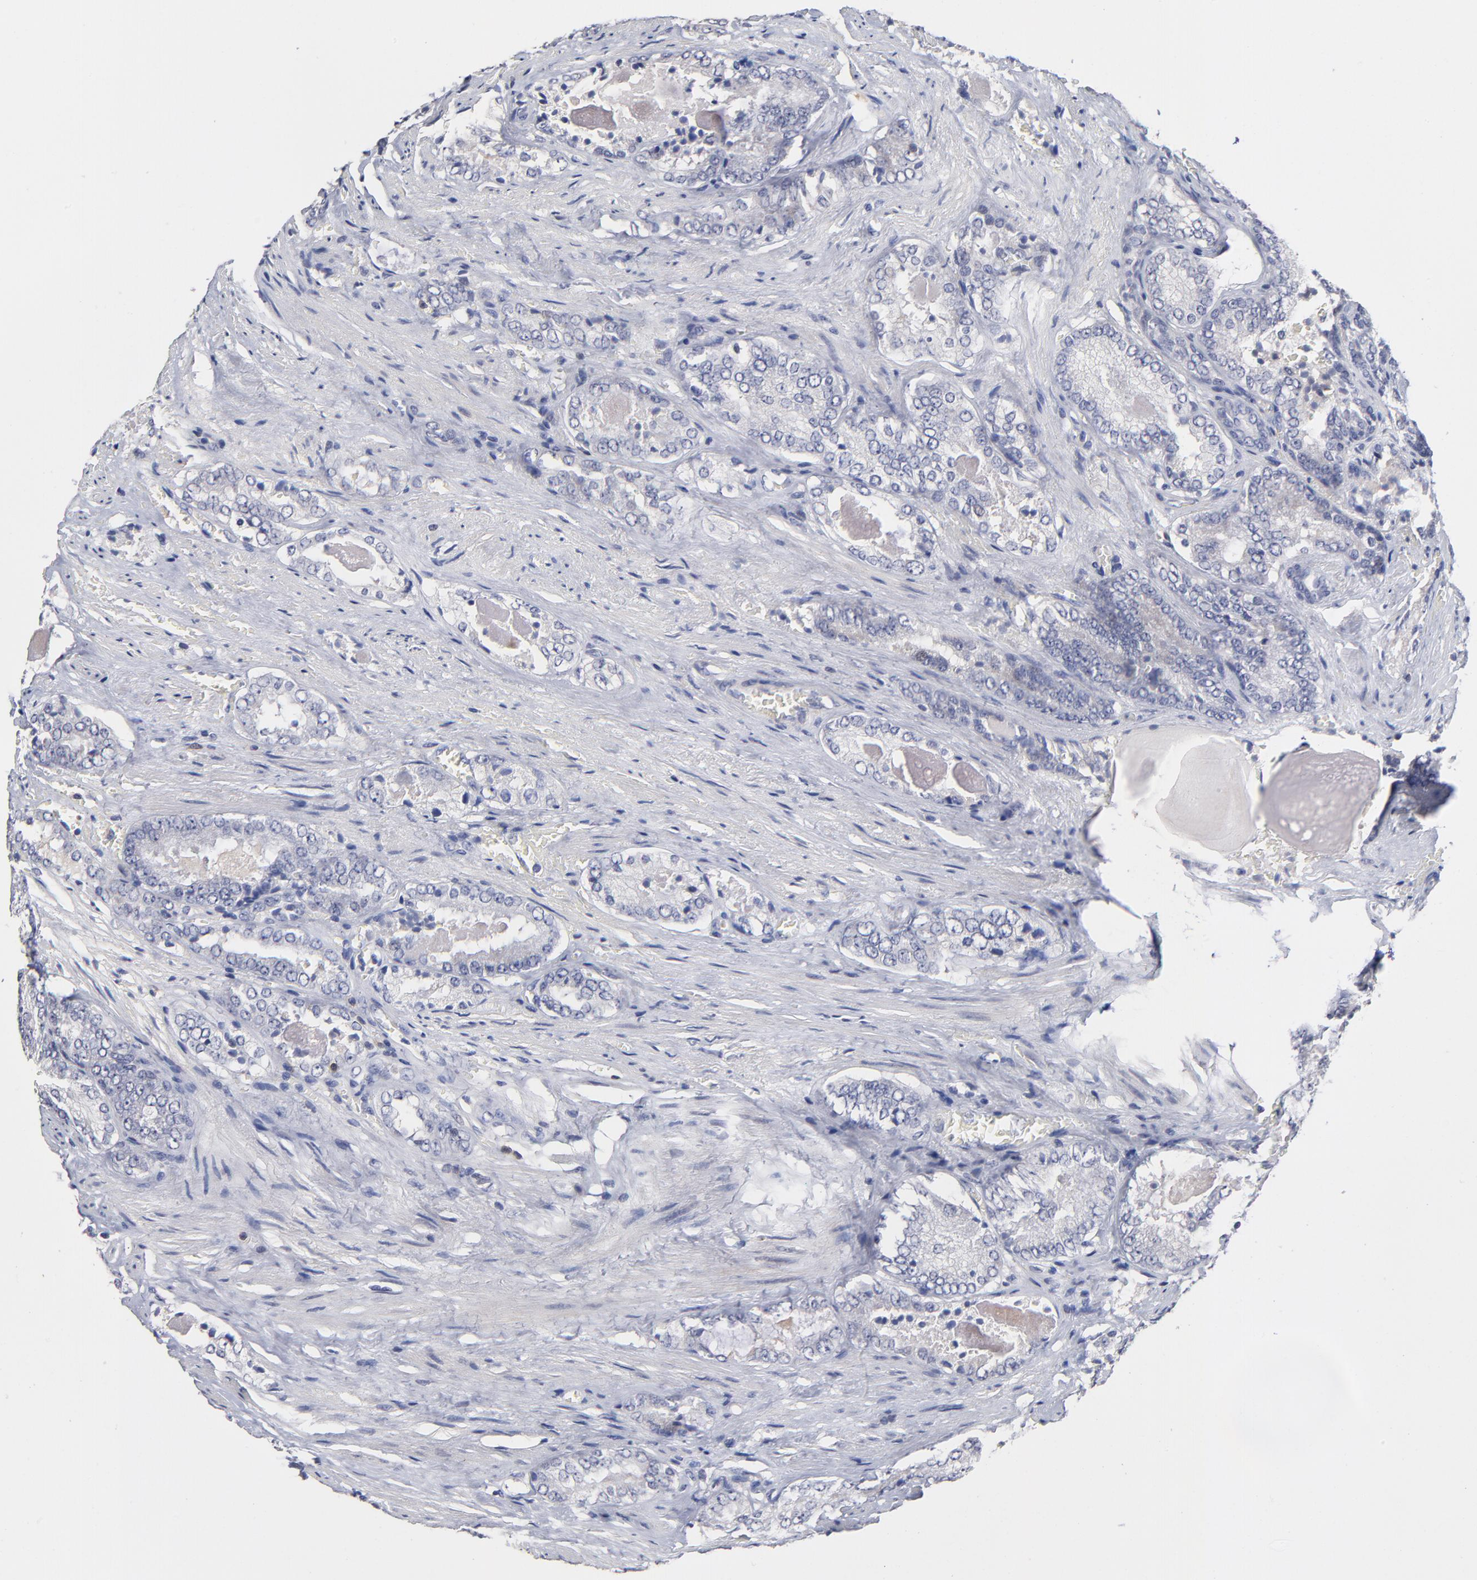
{"staining": {"intensity": "negative", "quantity": "none", "location": "none"}, "tissue": "prostate cancer", "cell_type": "Tumor cells", "image_type": "cancer", "snomed": [{"axis": "morphology", "description": "Adenocarcinoma, Medium grade"}, {"axis": "topography", "description": "Prostate"}], "caption": "Immunohistochemistry (IHC) of medium-grade adenocarcinoma (prostate) shows no expression in tumor cells. (DAB (3,3'-diaminobenzidine) immunohistochemistry (IHC), high magnification).", "gene": "TRAT1", "patient": {"sex": "male", "age": 60}}